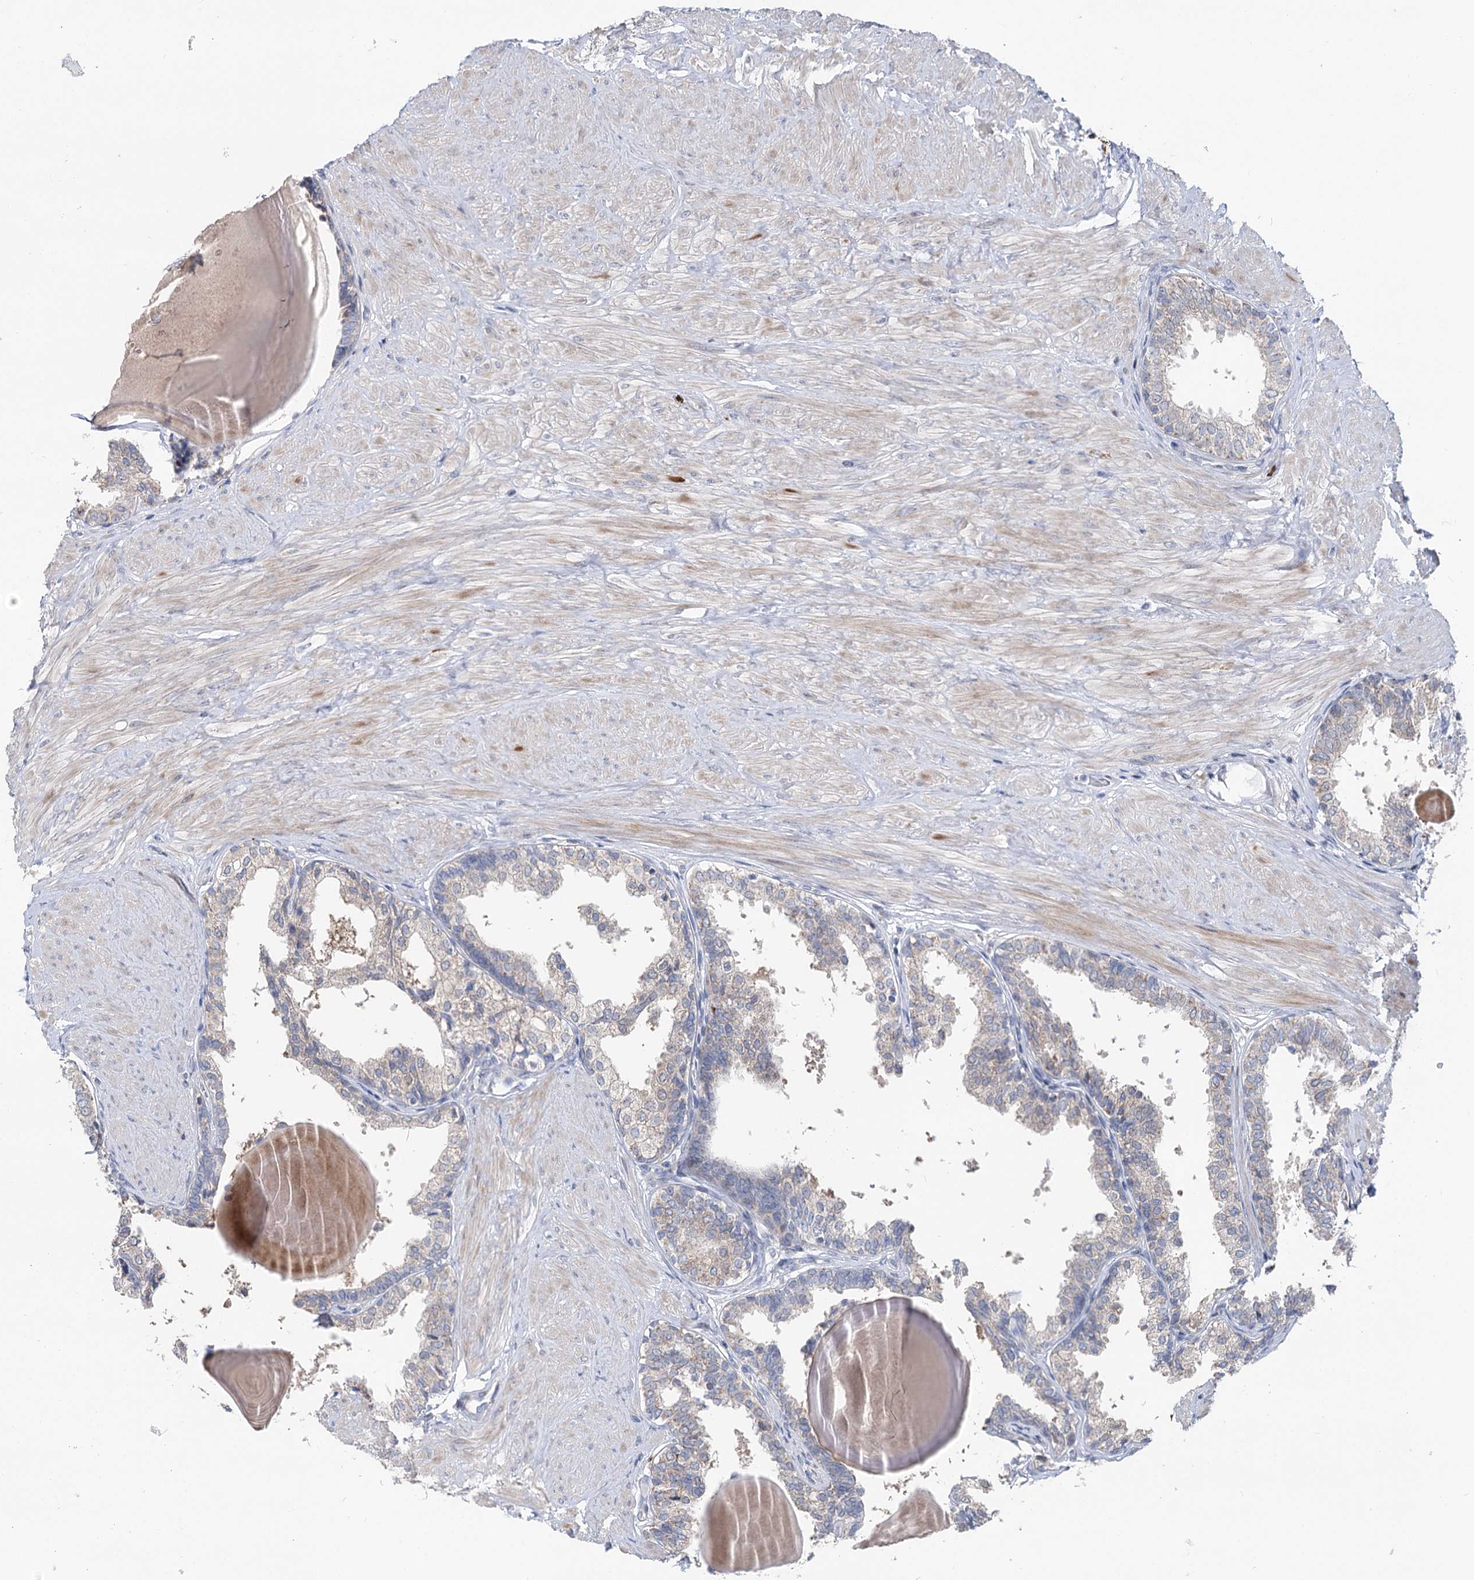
{"staining": {"intensity": "negative", "quantity": "none", "location": "none"}, "tissue": "prostate", "cell_type": "Glandular cells", "image_type": "normal", "snomed": [{"axis": "morphology", "description": "Normal tissue, NOS"}, {"axis": "topography", "description": "Prostate"}], "caption": "Prostate stained for a protein using immunohistochemistry shows no staining glandular cells.", "gene": "PTGR1", "patient": {"sex": "male", "age": 48}}